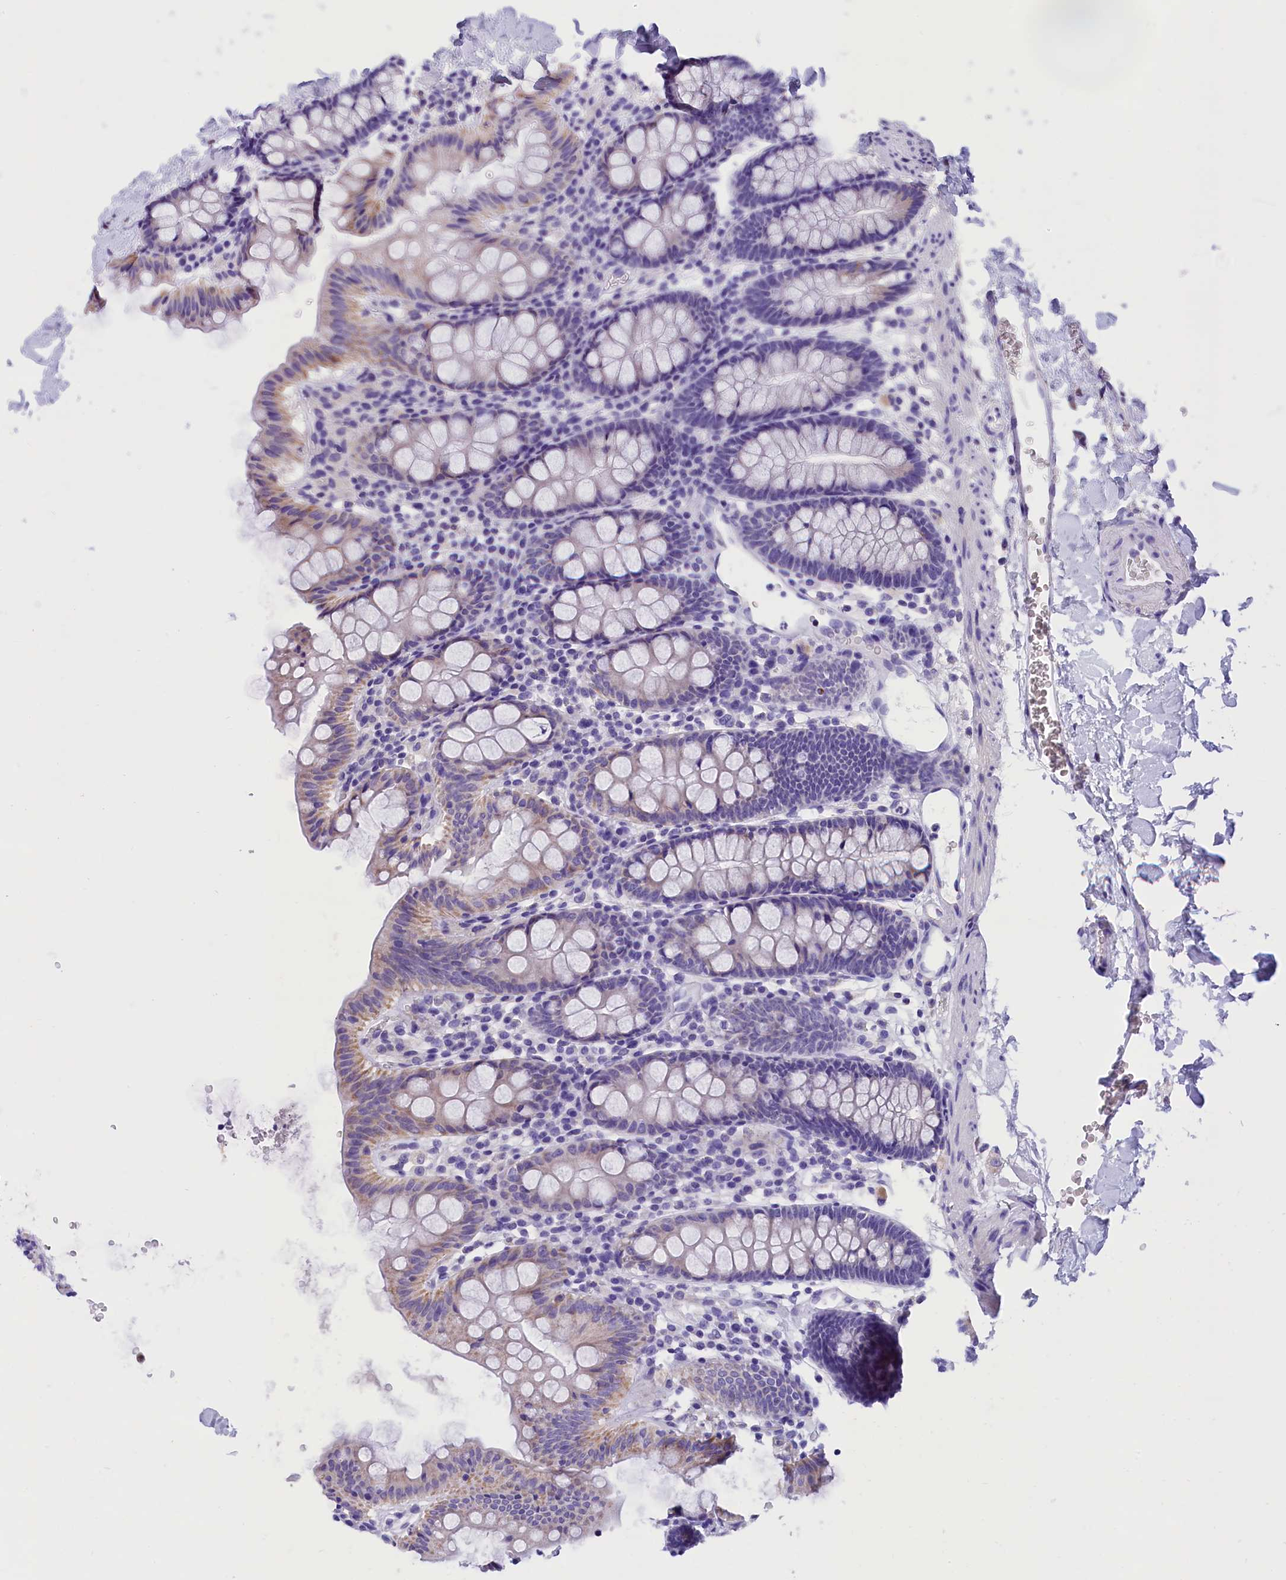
{"staining": {"intensity": "negative", "quantity": "none", "location": "none"}, "tissue": "colon", "cell_type": "Endothelial cells", "image_type": "normal", "snomed": [{"axis": "morphology", "description": "Normal tissue, NOS"}, {"axis": "topography", "description": "Colon"}], "caption": "There is no significant positivity in endothelial cells of colon. The staining is performed using DAB (3,3'-diaminobenzidine) brown chromogen with nuclei counter-stained in using hematoxylin.", "gene": "ABAT", "patient": {"sex": "male", "age": 75}}